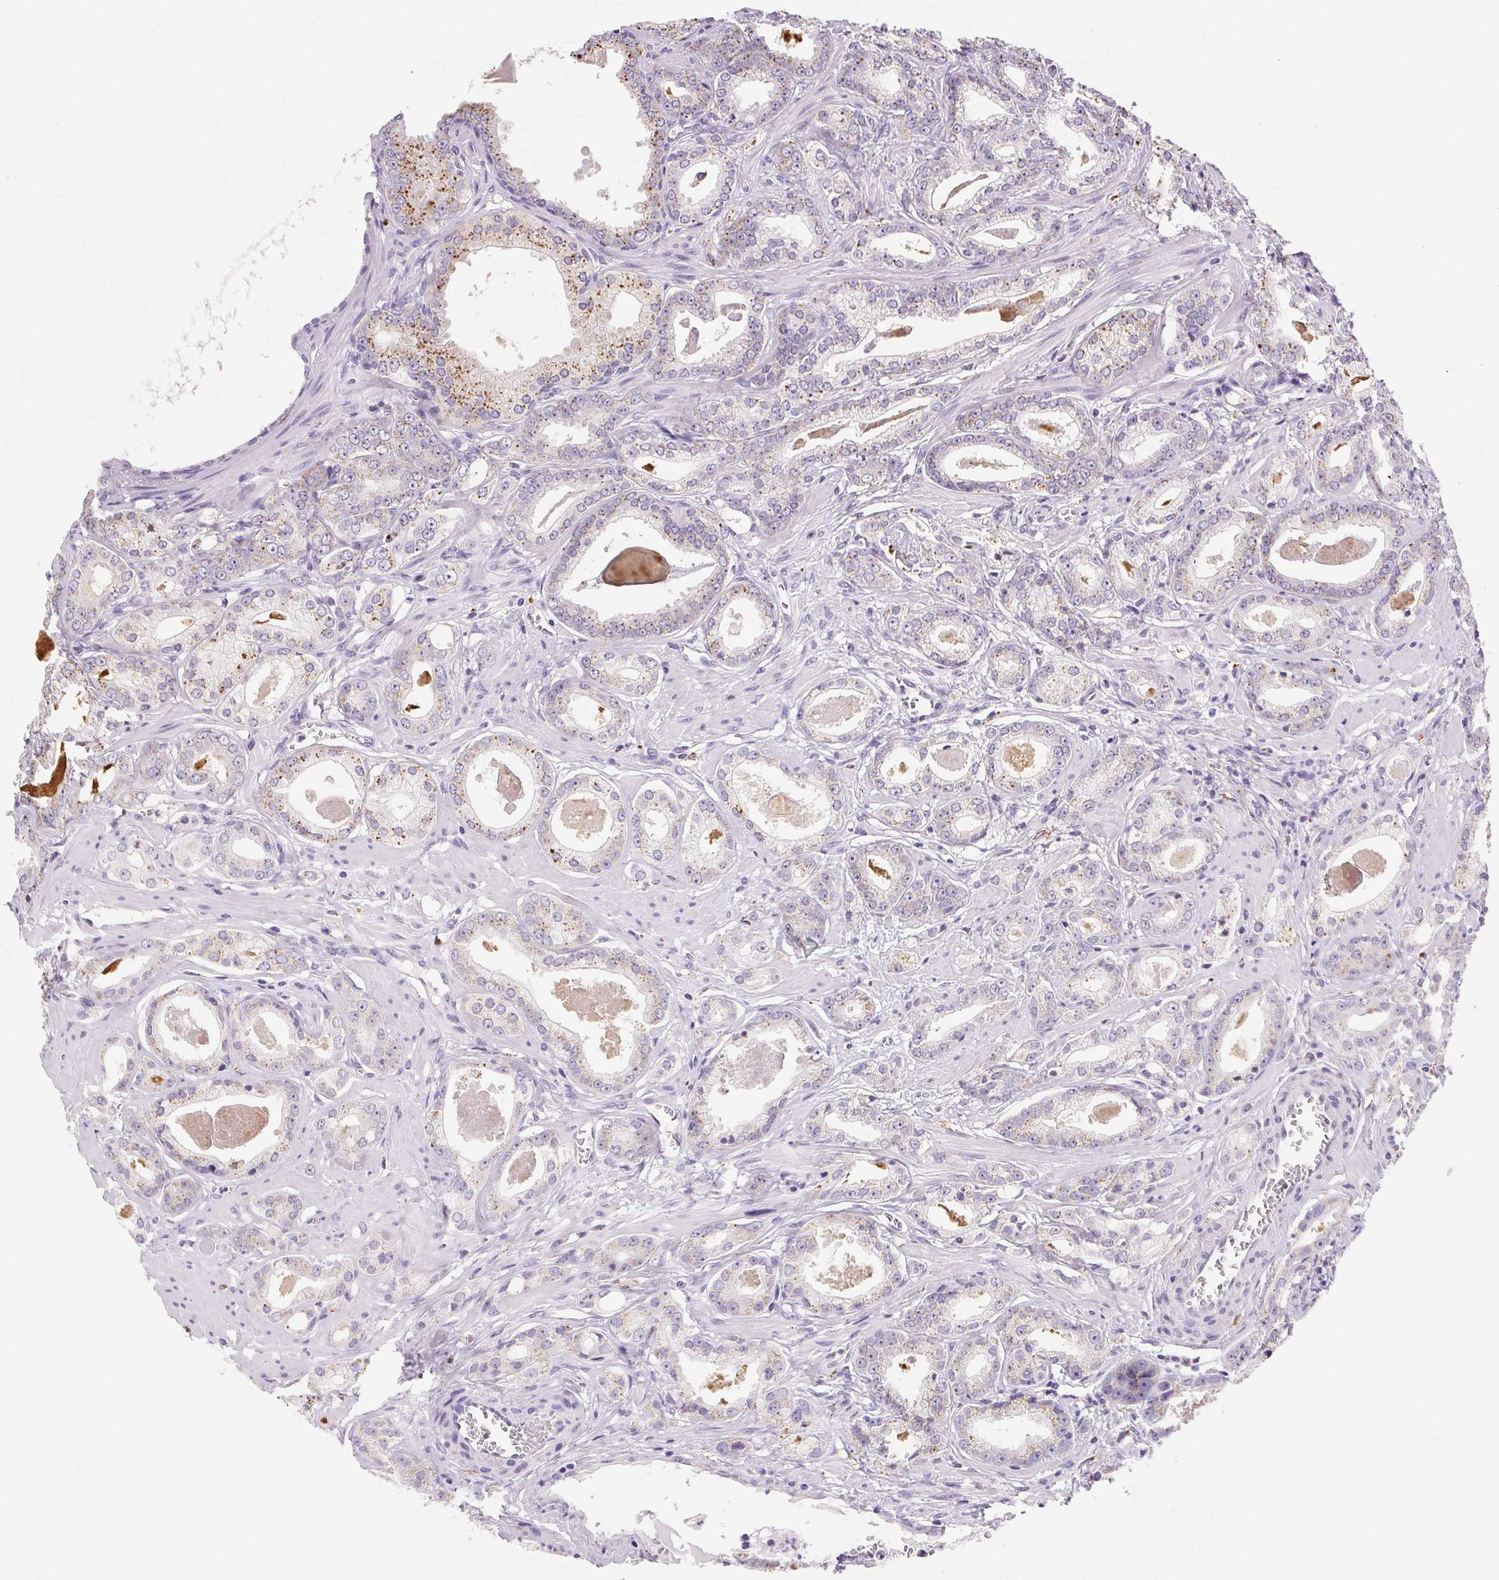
{"staining": {"intensity": "moderate", "quantity": "<25%", "location": "cytoplasmic/membranous"}, "tissue": "prostate cancer", "cell_type": "Tumor cells", "image_type": "cancer", "snomed": [{"axis": "morphology", "description": "Adenocarcinoma, NOS"}, {"axis": "morphology", "description": "Adenocarcinoma, Low grade"}, {"axis": "topography", "description": "Prostate"}], "caption": "Adenocarcinoma (low-grade) (prostate) stained for a protein demonstrates moderate cytoplasmic/membranous positivity in tumor cells. The protein of interest is shown in brown color, while the nuclei are stained blue.", "gene": "LIPA", "patient": {"sex": "male", "age": 64}}